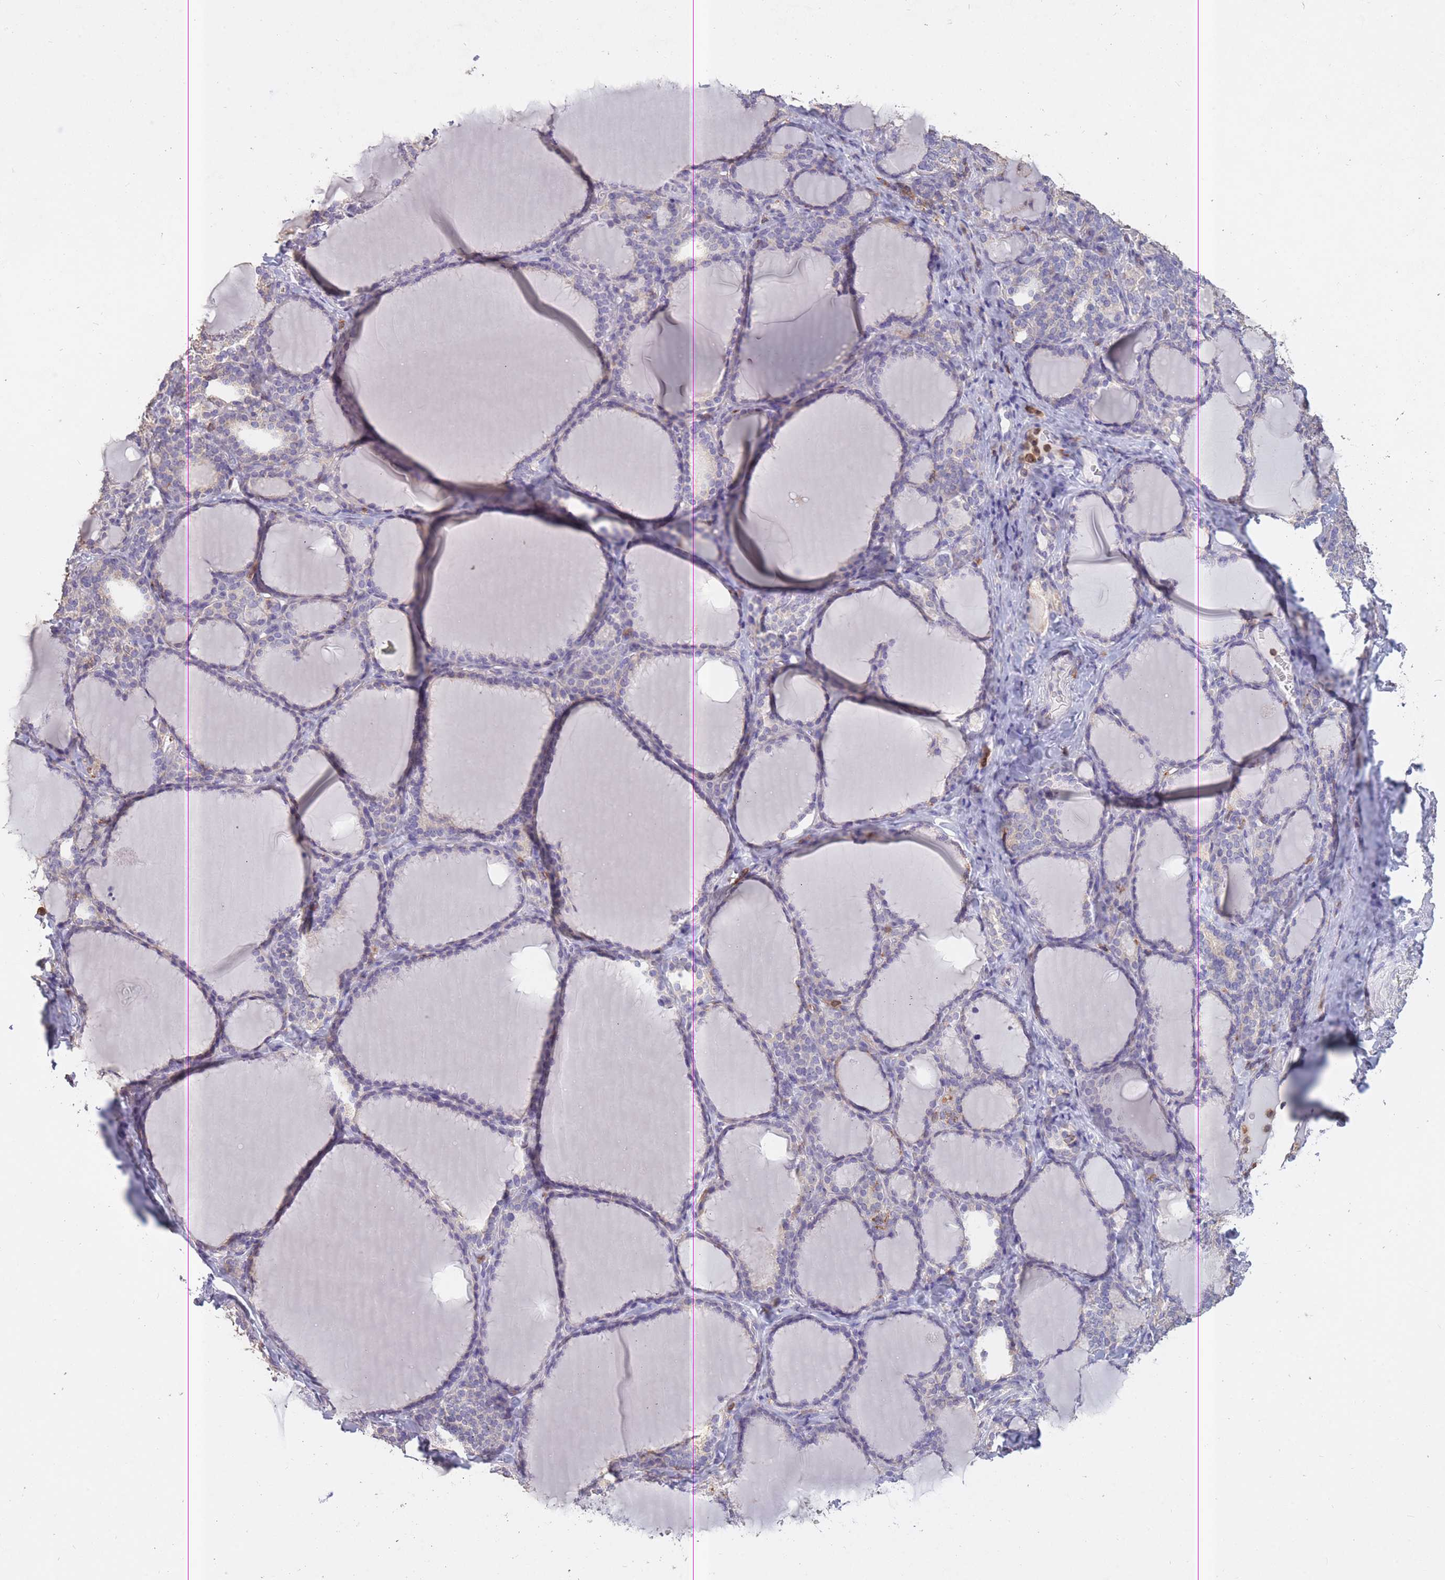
{"staining": {"intensity": "negative", "quantity": "none", "location": "none"}, "tissue": "thyroid gland", "cell_type": "Glandular cells", "image_type": "normal", "snomed": [{"axis": "morphology", "description": "Normal tissue, NOS"}, {"axis": "topography", "description": "Thyroid gland"}], "caption": "IHC of benign thyroid gland reveals no expression in glandular cells.", "gene": "GMIP", "patient": {"sex": "female", "age": 31}}